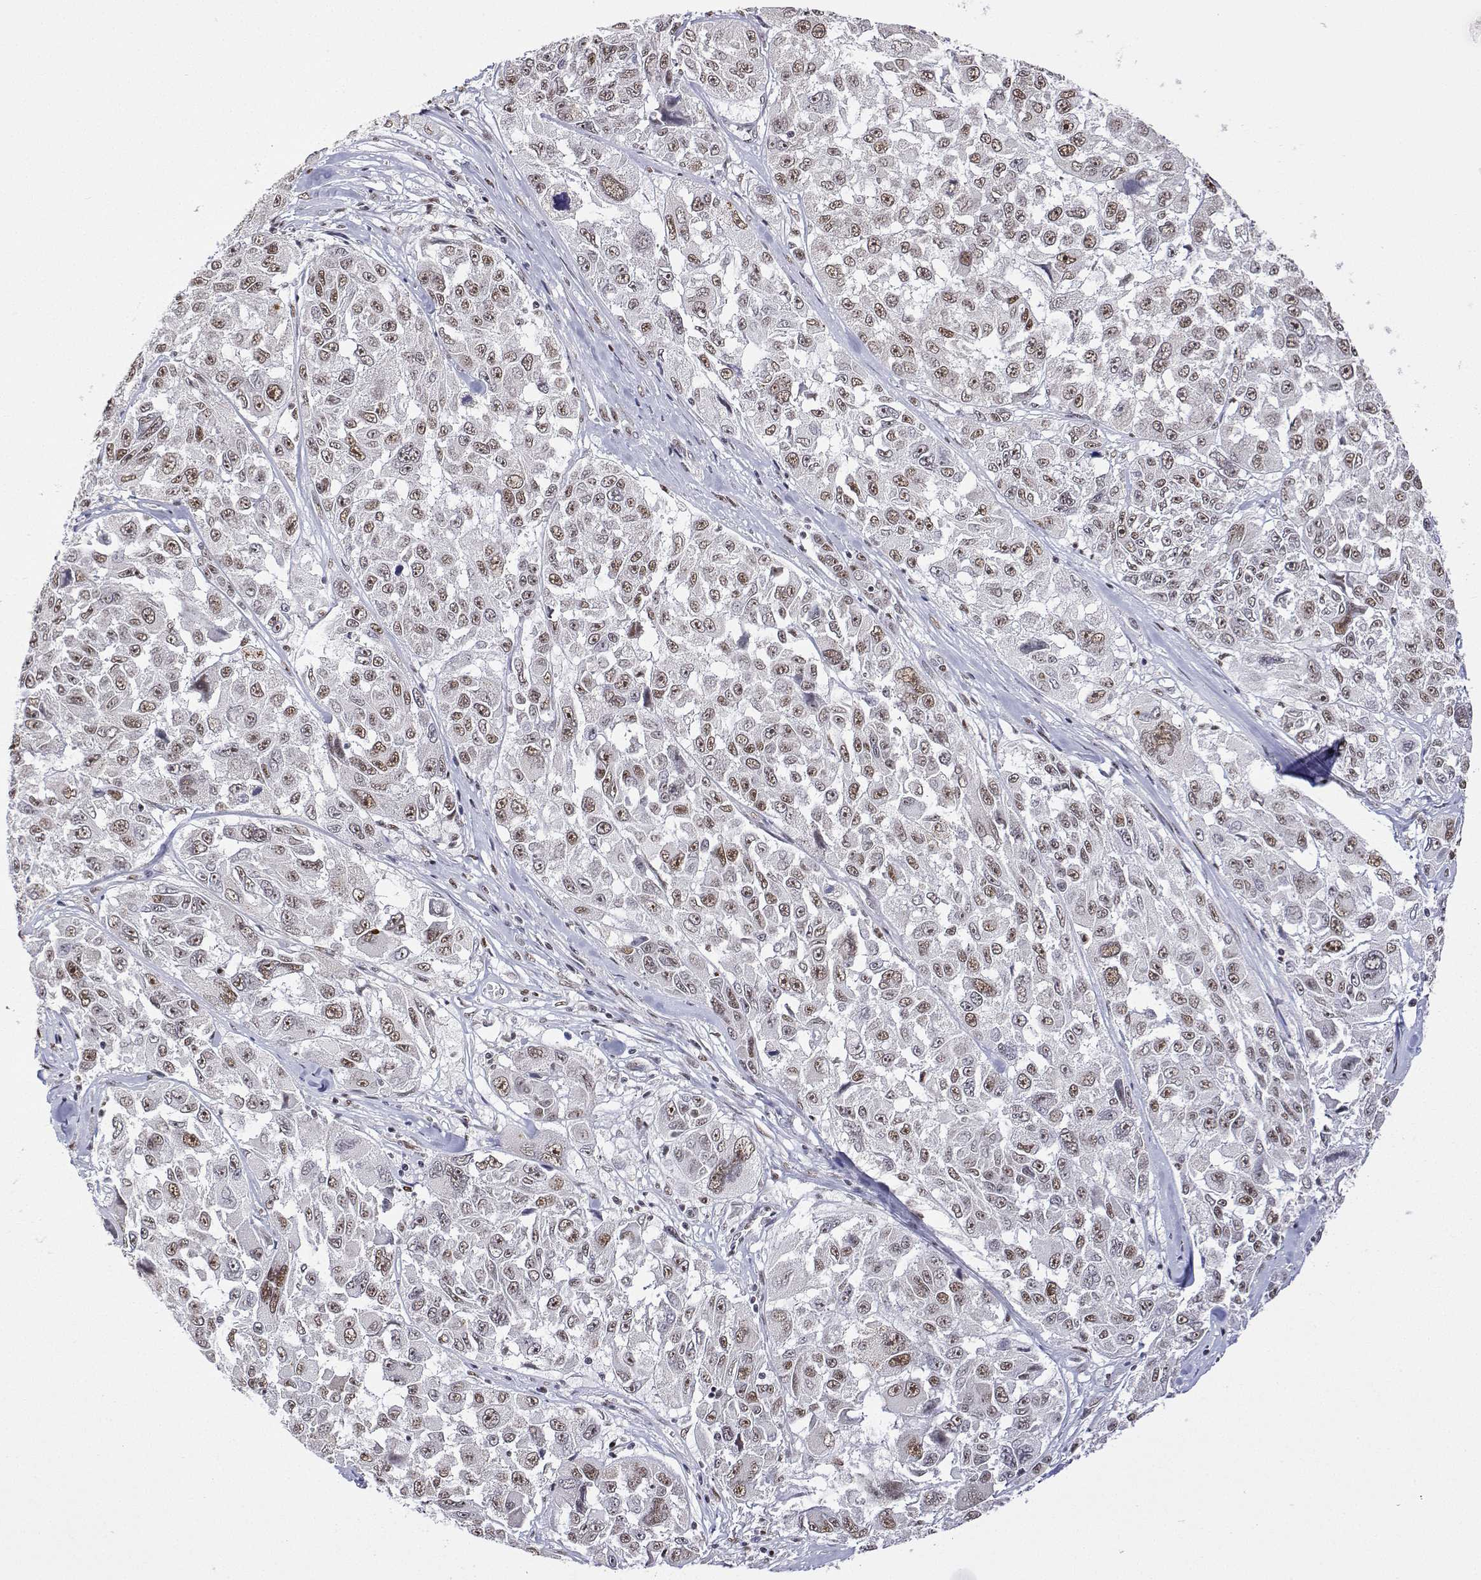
{"staining": {"intensity": "moderate", "quantity": ">75%", "location": "nuclear"}, "tissue": "melanoma", "cell_type": "Tumor cells", "image_type": "cancer", "snomed": [{"axis": "morphology", "description": "Malignant melanoma, NOS"}, {"axis": "topography", "description": "Skin"}], "caption": "Human malignant melanoma stained with a brown dye exhibits moderate nuclear positive expression in approximately >75% of tumor cells.", "gene": "ADAR", "patient": {"sex": "female", "age": 66}}